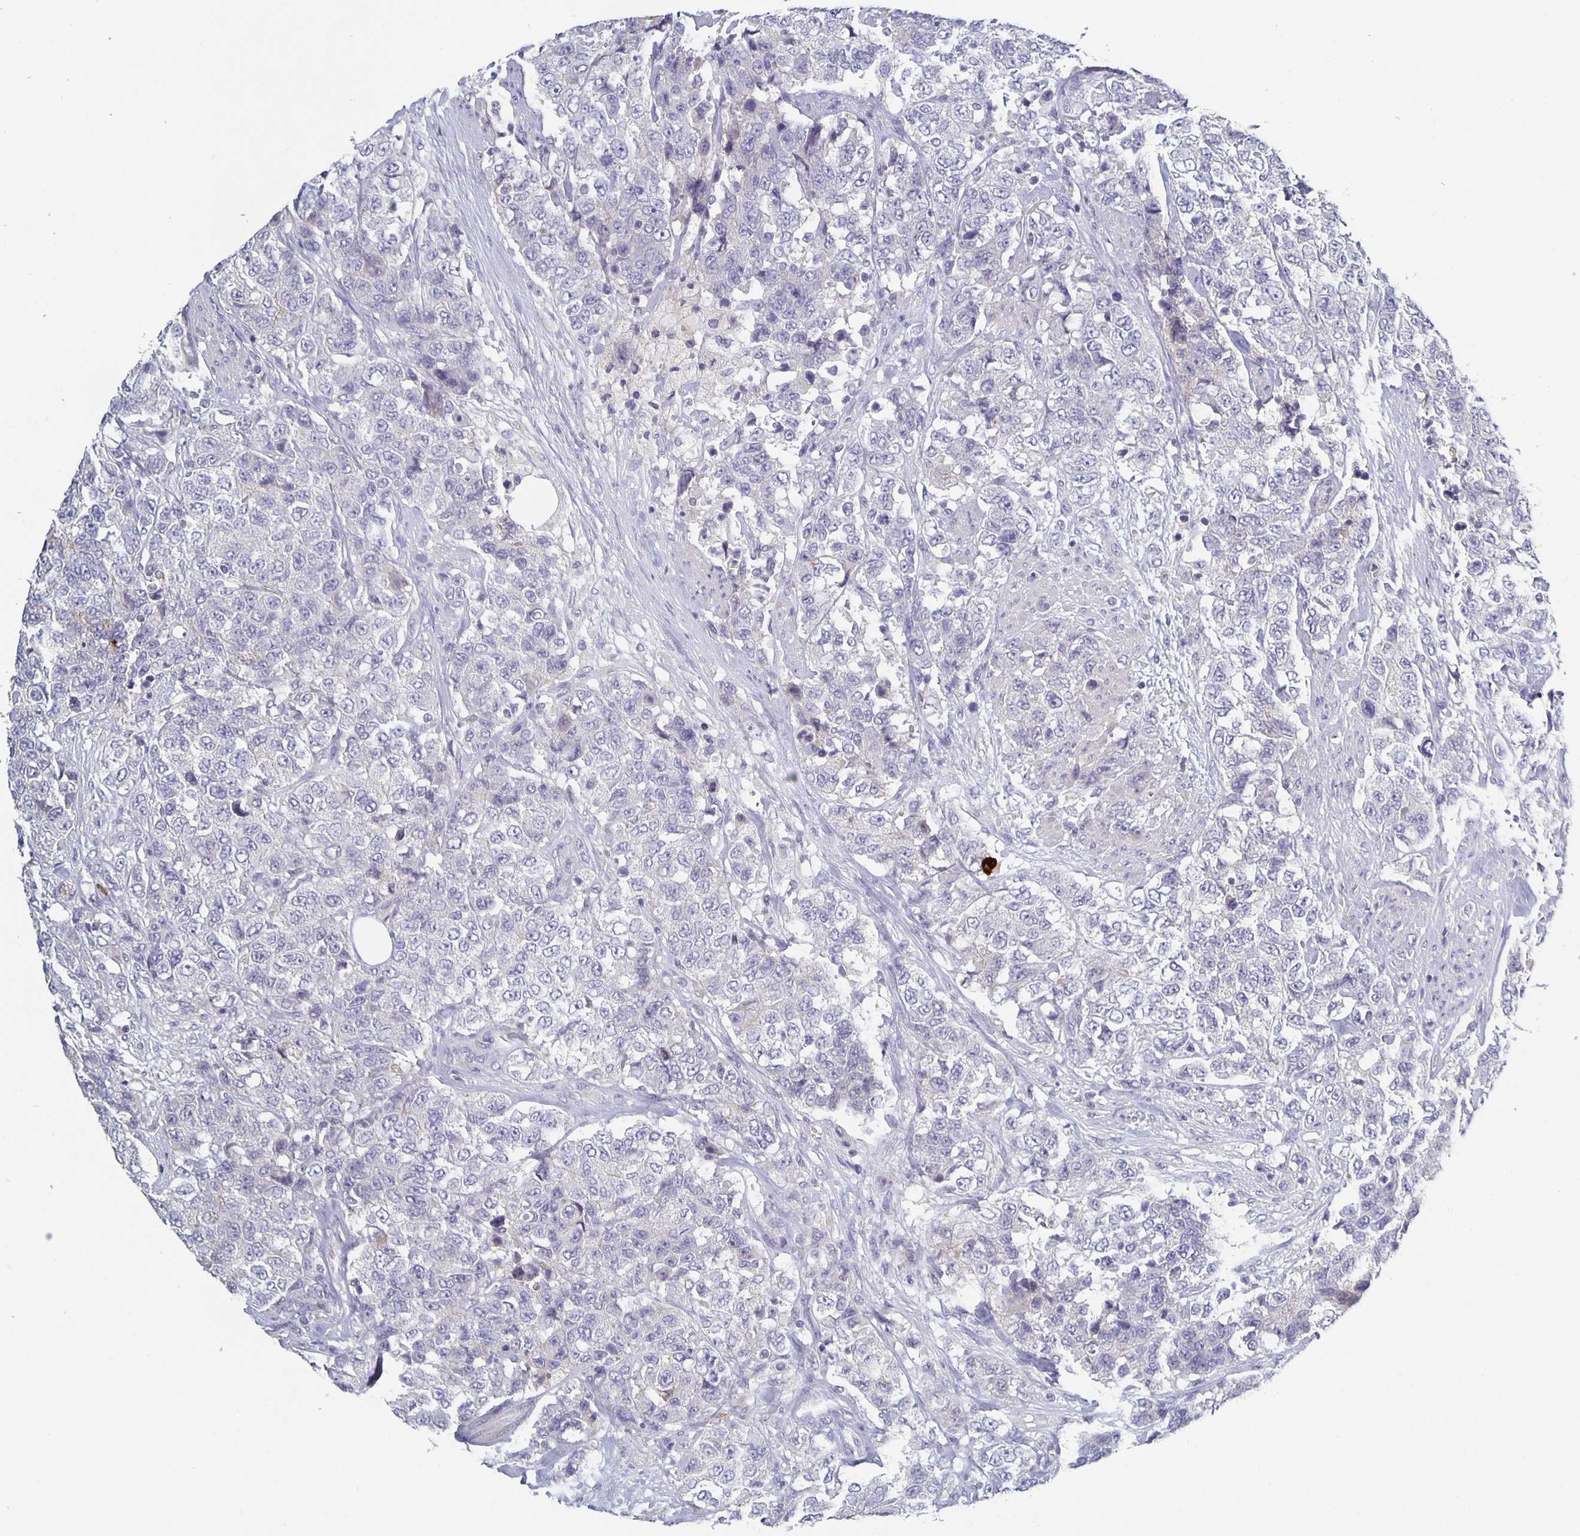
{"staining": {"intensity": "negative", "quantity": "none", "location": "none"}, "tissue": "urothelial cancer", "cell_type": "Tumor cells", "image_type": "cancer", "snomed": [{"axis": "morphology", "description": "Urothelial carcinoma, High grade"}, {"axis": "topography", "description": "Urinary bladder"}], "caption": "DAB immunohistochemical staining of human high-grade urothelial carcinoma reveals no significant staining in tumor cells.", "gene": "GDF15", "patient": {"sex": "female", "age": 78}}